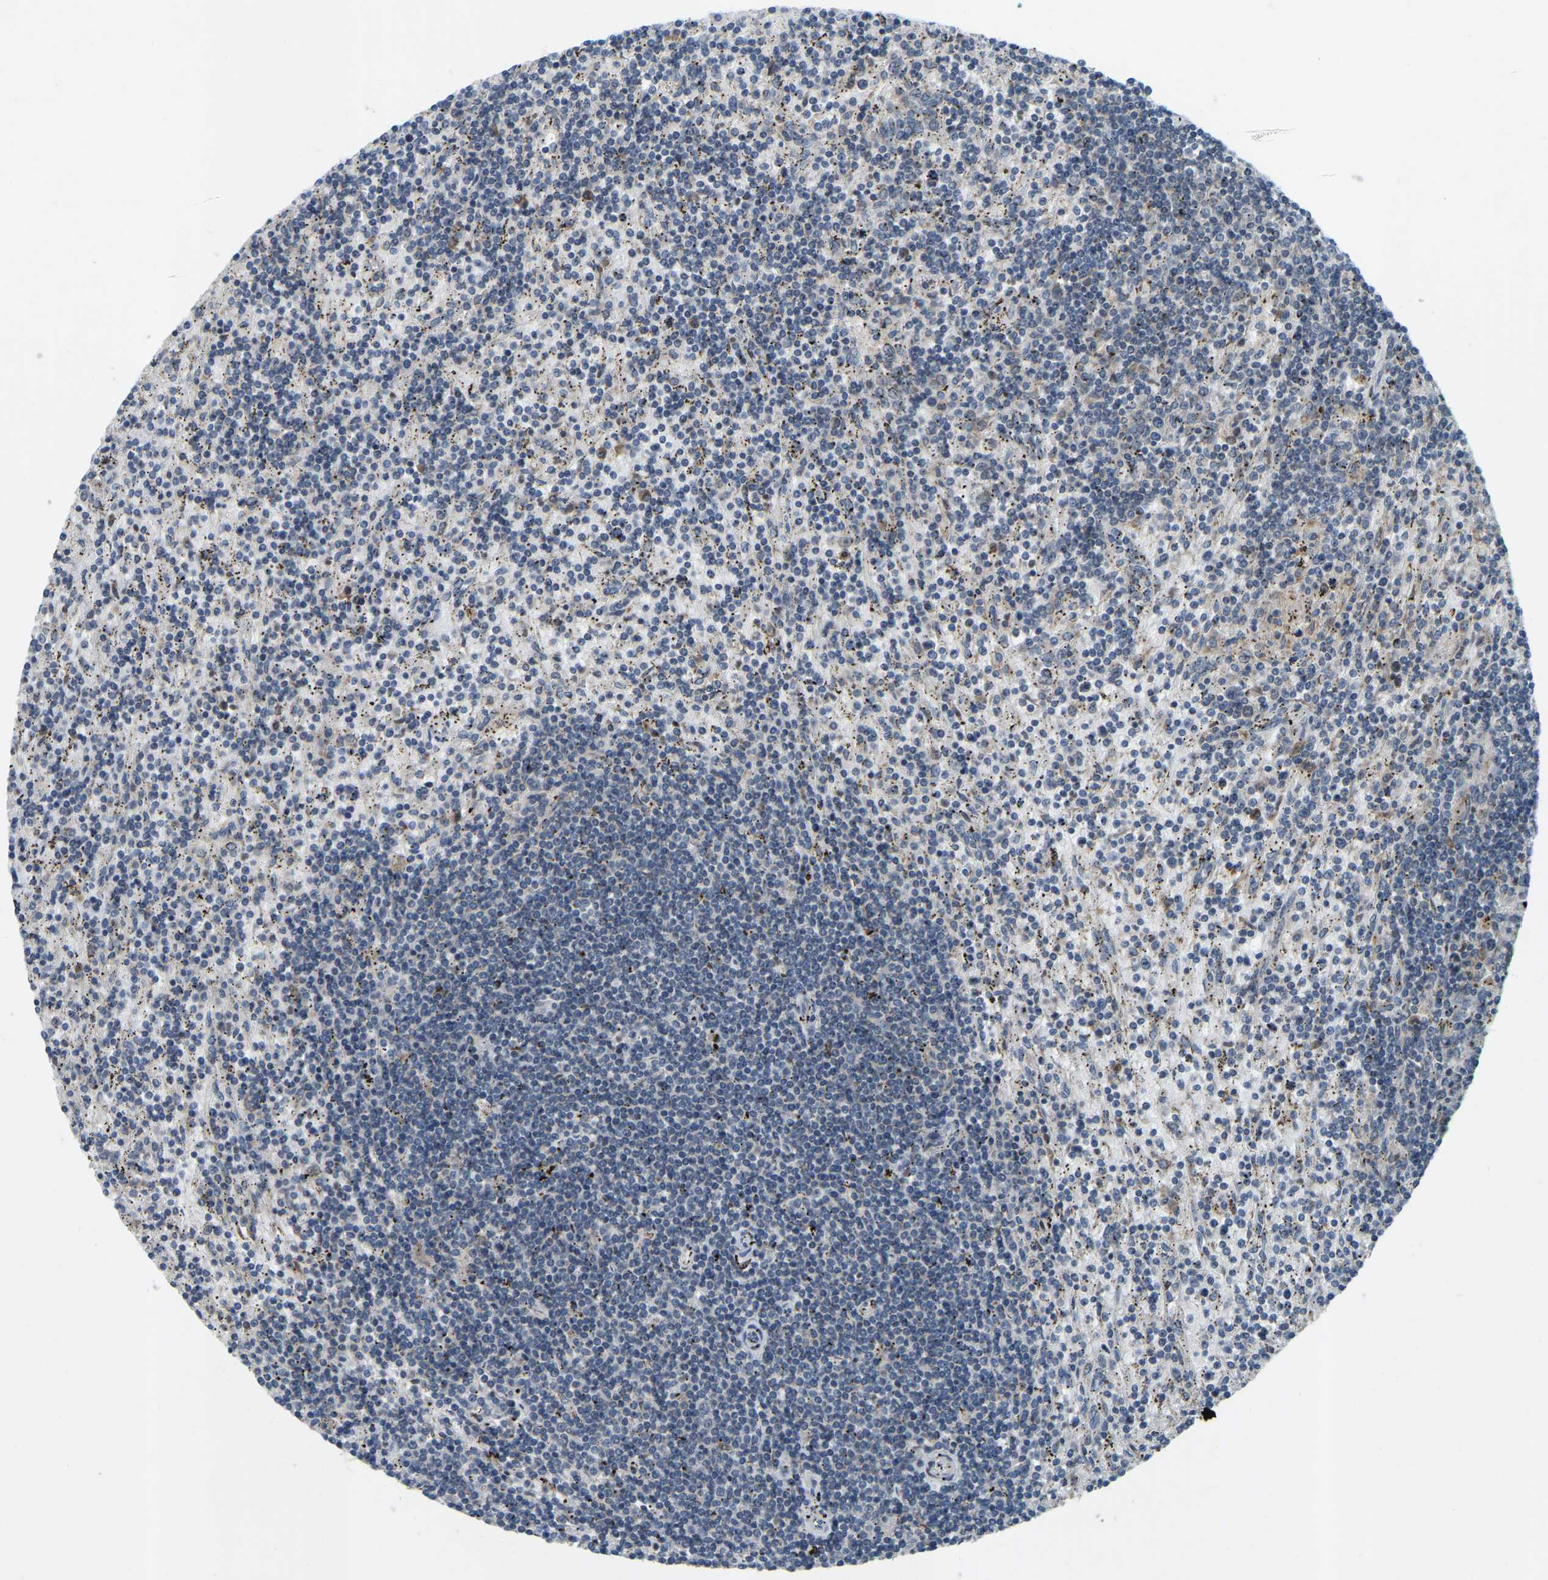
{"staining": {"intensity": "negative", "quantity": "none", "location": "none"}, "tissue": "lymphoma", "cell_type": "Tumor cells", "image_type": "cancer", "snomed": [{"axis": "morphology", "description": "Malignant lymphoma, non-Hodgkin's type, Low grade"}, {"axis": "topography", "description": "Spleen"}], "caption": "Tumor cells show no significant expression in lymphoma.", "gene": "PARL", "patient": {"sex": "male", "age": 76}}